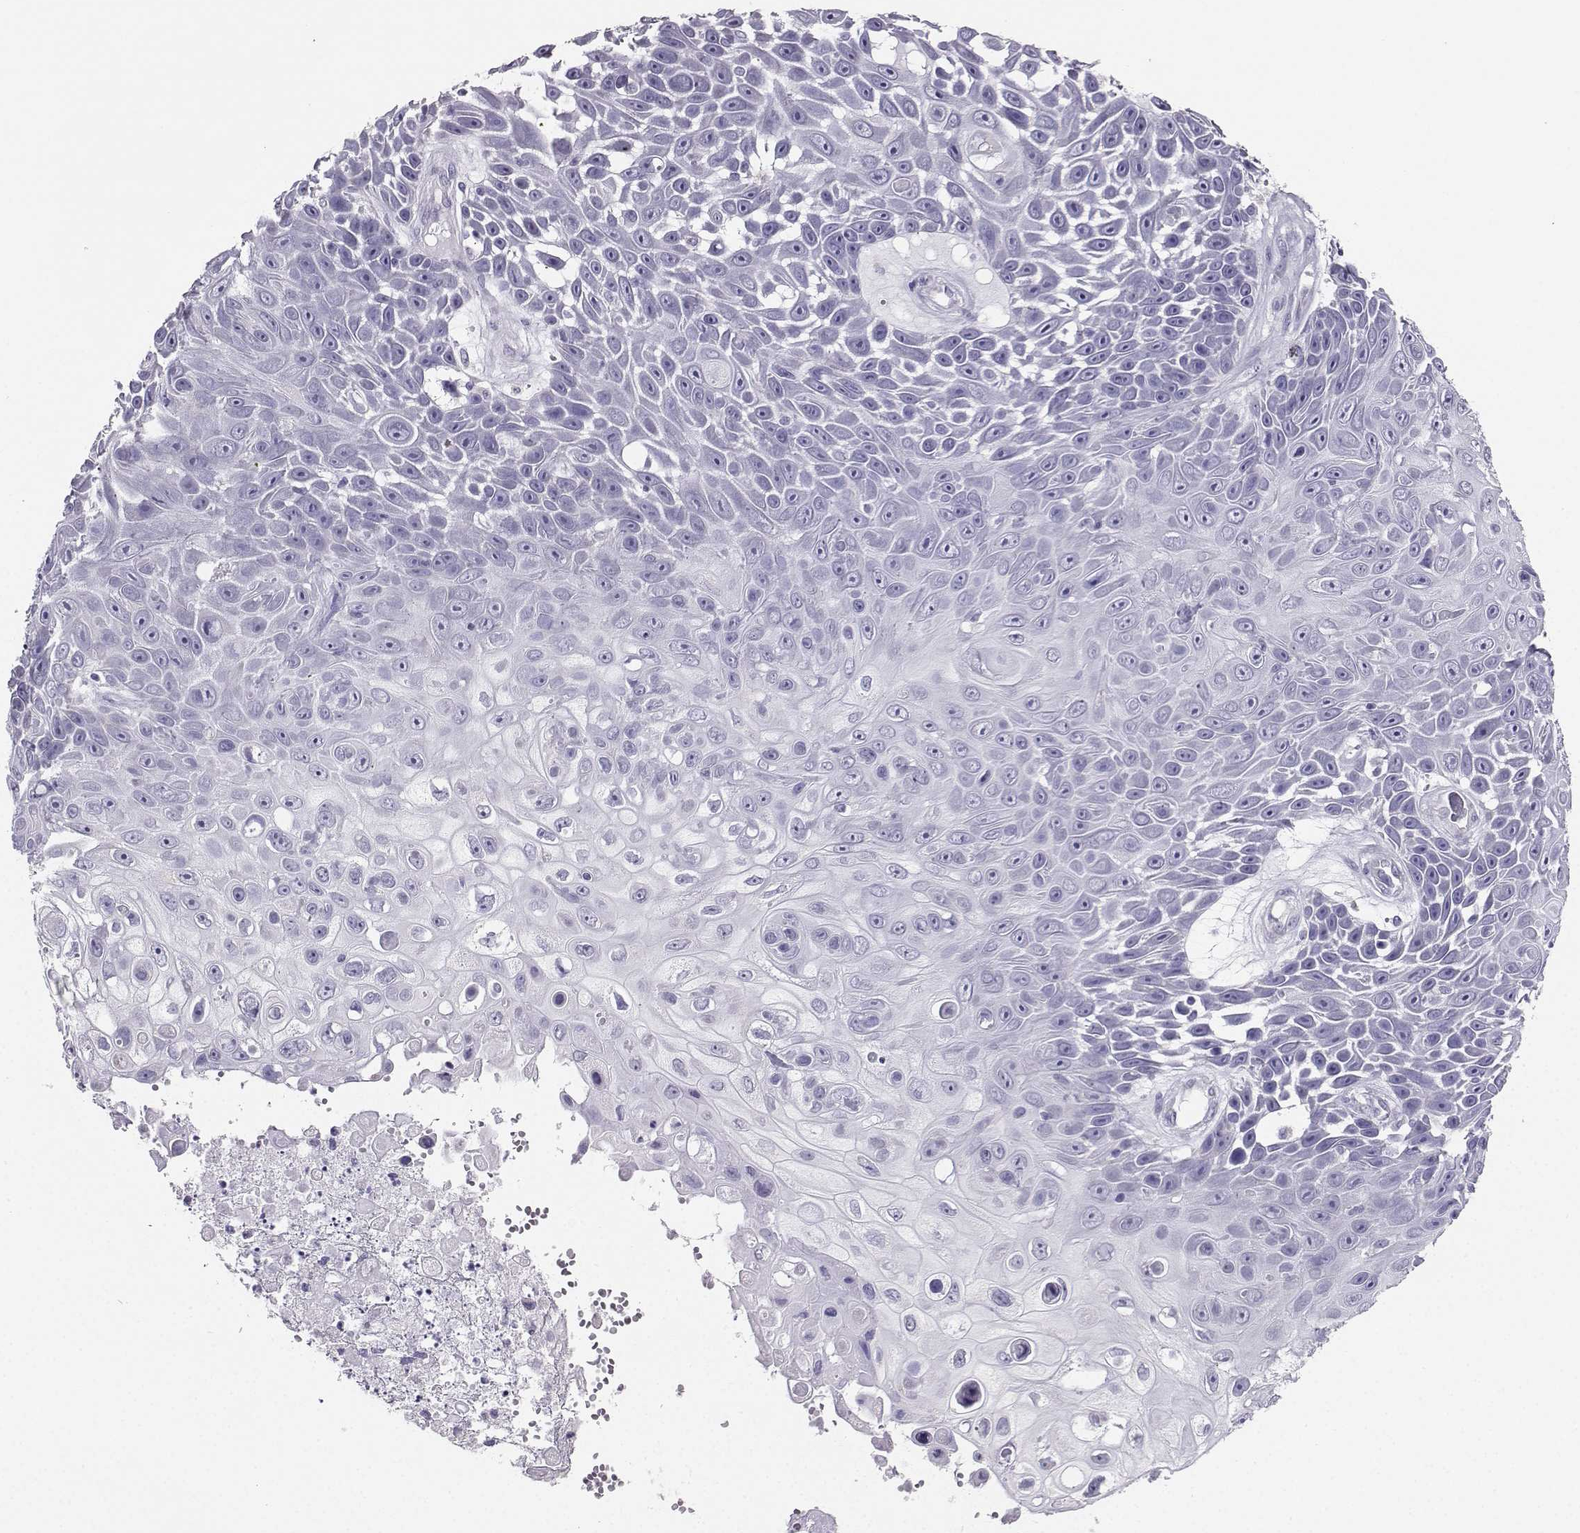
{"staining": {"intensity": "negative", "quantity": "none", "location": "none"}, "tissue": "skin cancer", "cell_type": "Tumor cells", "image_type": "cancer", "snomed": [{"axis": "morphology", "description": "Squamous cell carcinoma, NOS"}, {"axis": "topography", "description": "Skin"}], "caption": "Skin squamous cell carcinoma was stained to show a protein in brown. There is no significant expression in tumor cells.", "gene": "AVP", "patient": {"sex": "male", "age": 82}}